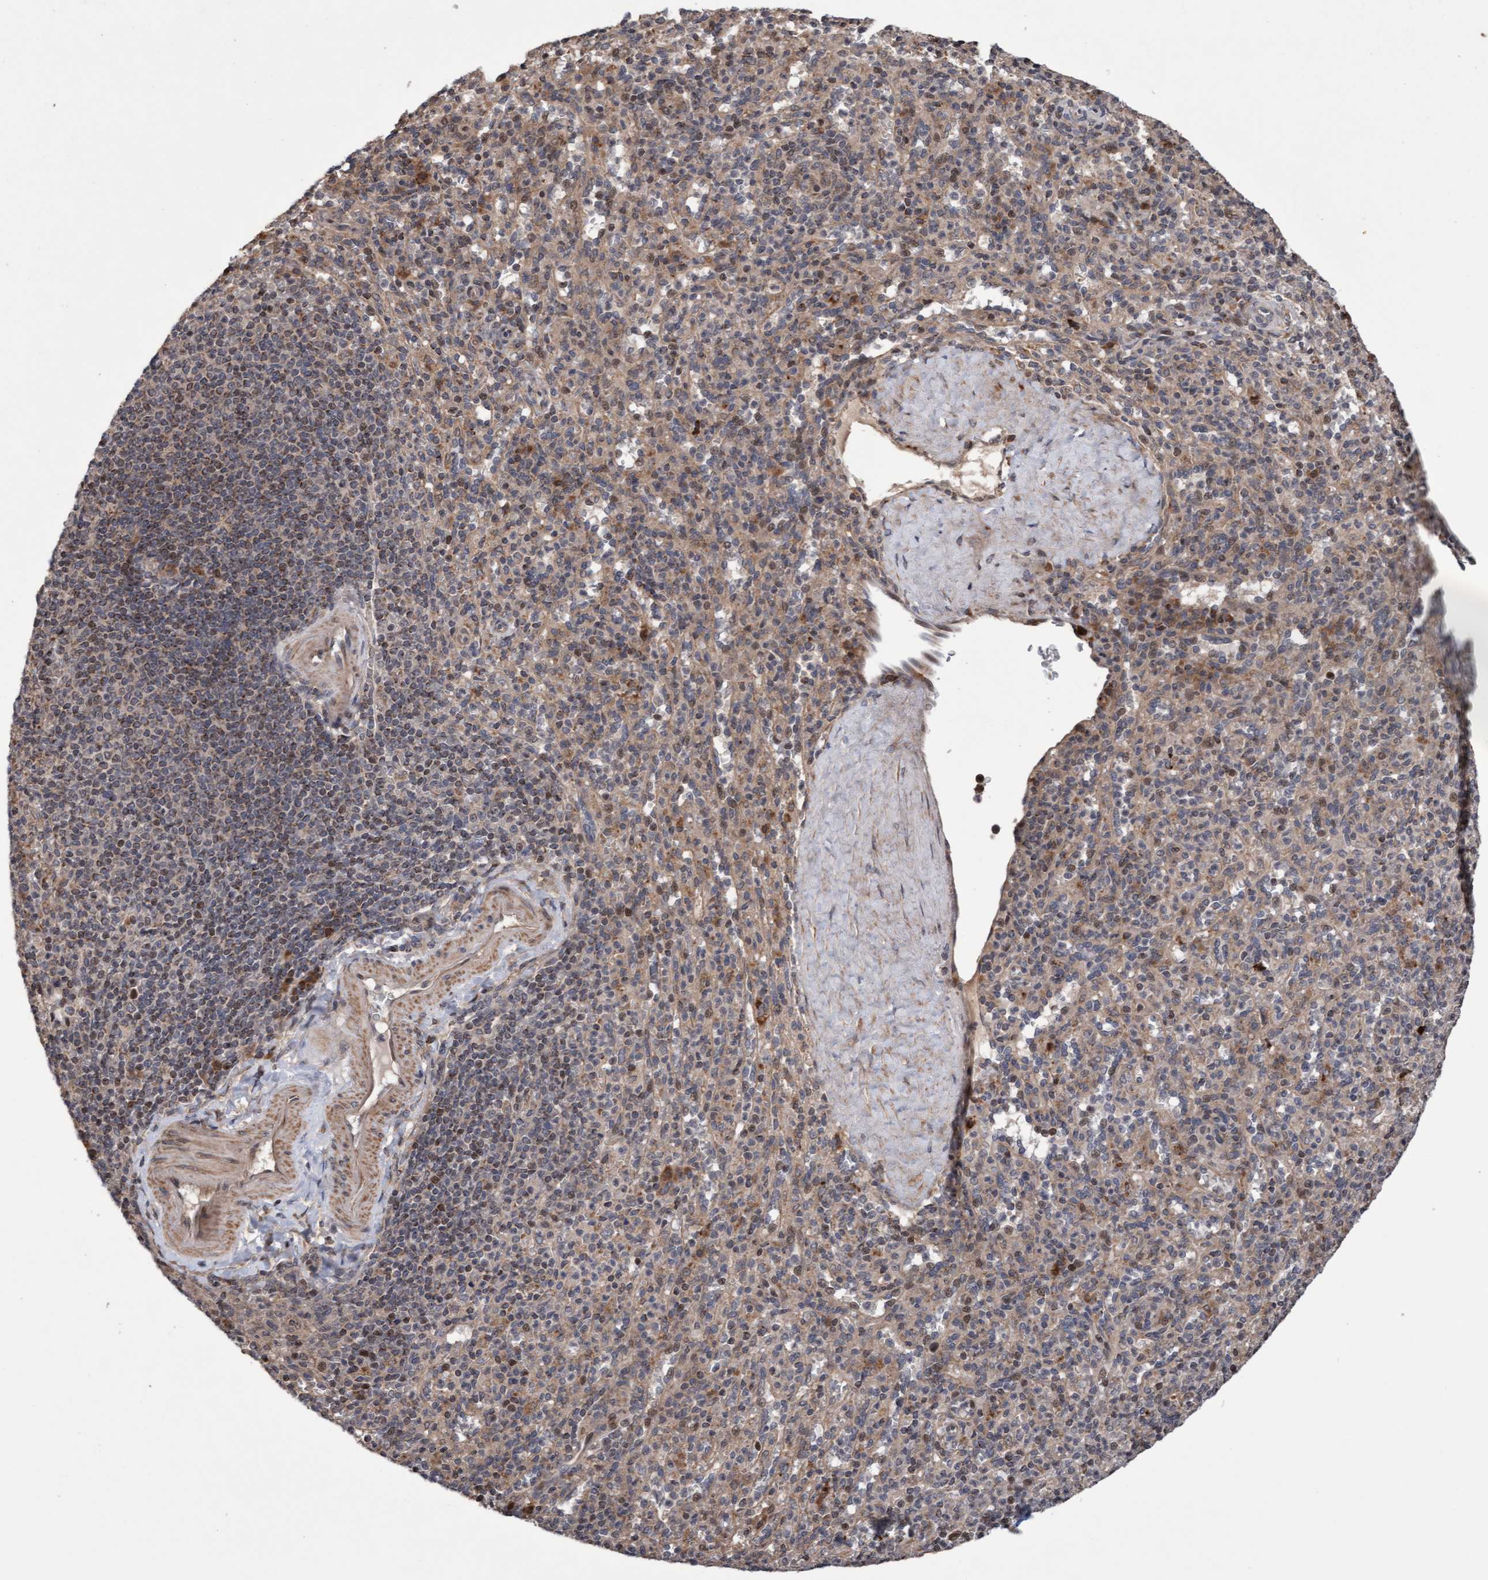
{"staining": {"intensity": "weak", "quantity": "25%-75%", "location": "cytoplasmic/membranous"}, "tissue": "spleen", "cell_type": "Cells in red pulp", "image_type": "normal", "snomed": [{"axis": "morphology", "description": "Normal tissue, NOS"}, {"axis": "topography", "description": "Spleen"}], "caption": "Protein analysis of unremarkable spleen demonstrates weak cytoplasmic/membranous positivity in about 25%-75% of cells in red pulp. (IHC, brightfield microscopy, high magnification).", "gene": "PECR", "patient": {"sex": "male", "age": 36}}